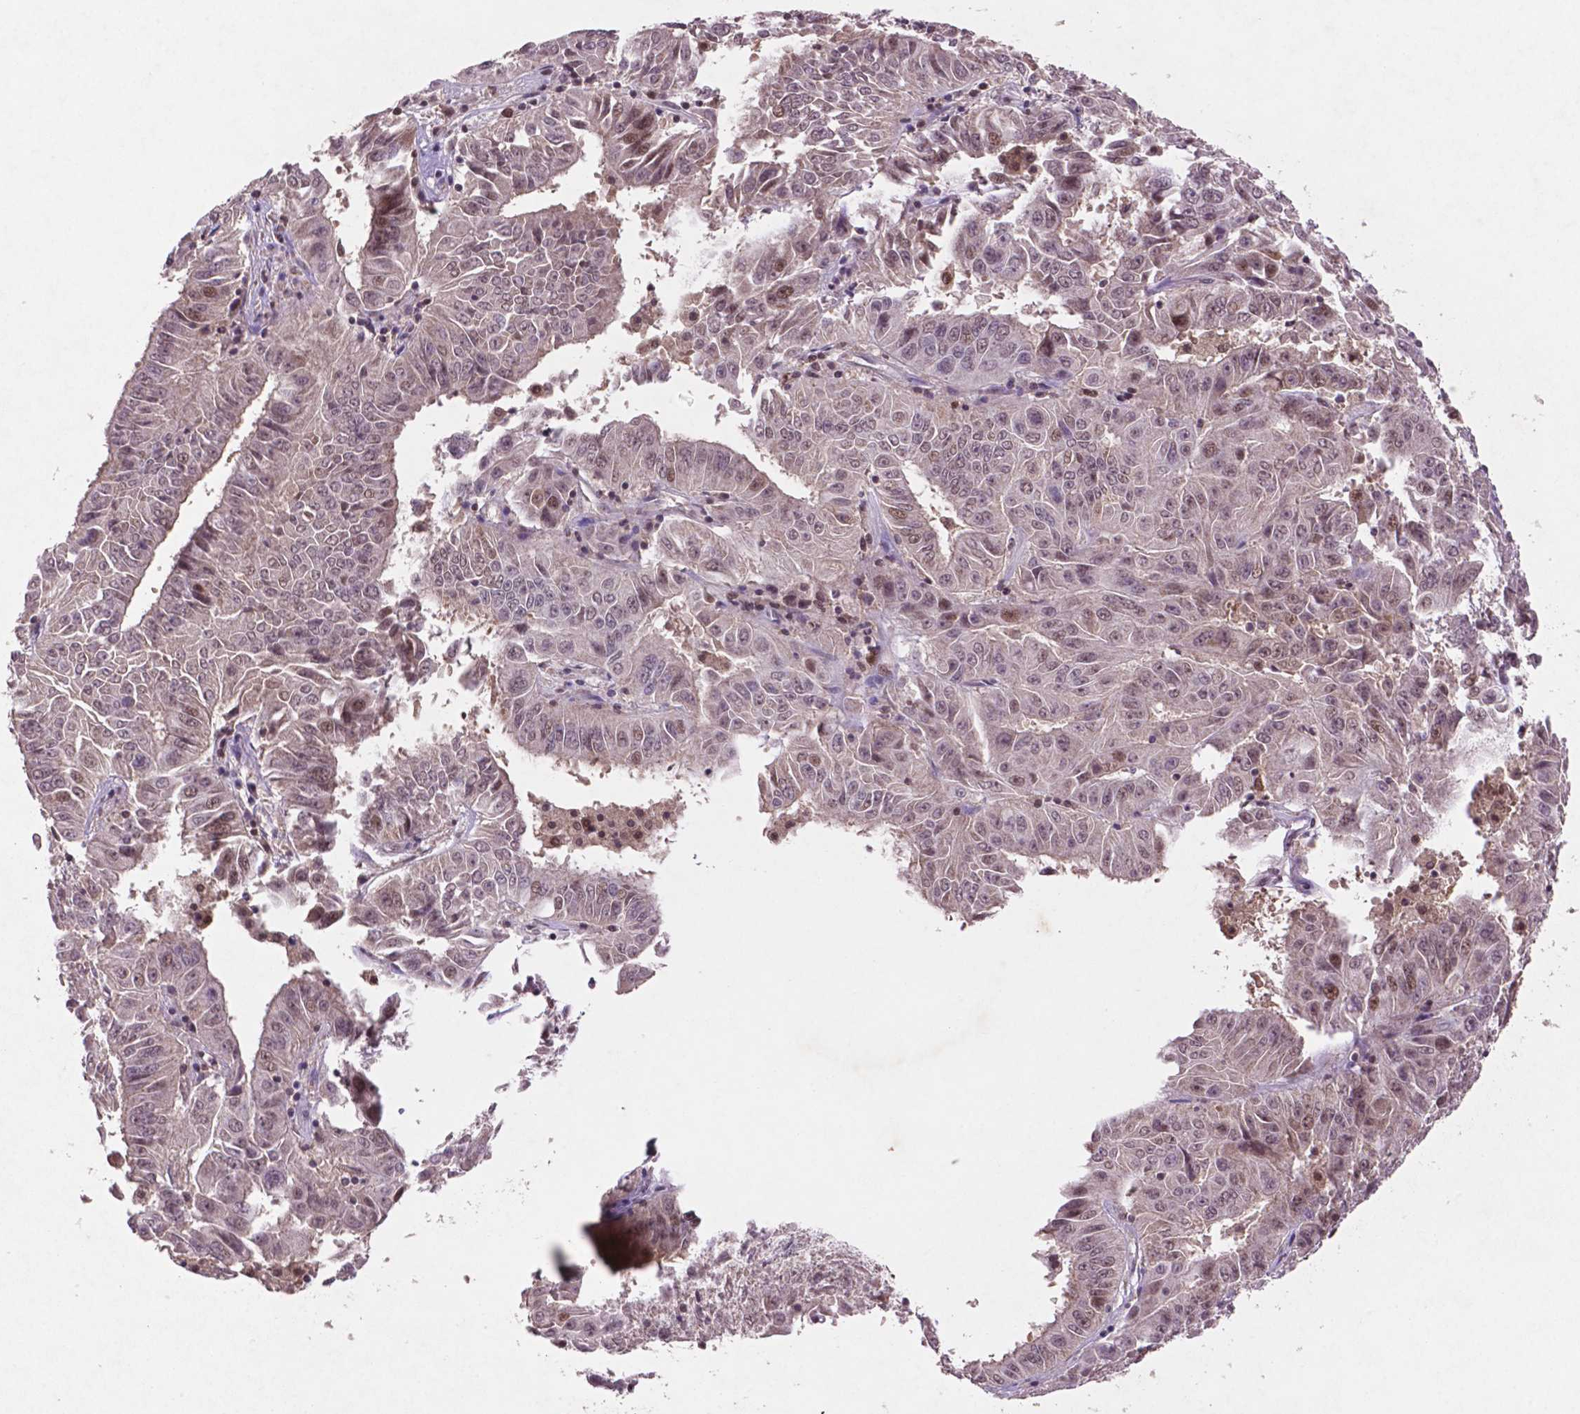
{"staining": {"intensity": "negative", "quantity": "none", "location": "none"}, "tissue": "pancreatic cancer", "cell_type": "Tumor cells", "image_type": "cancer", "snomed": [{"axis": "morphology", "description": "Adenocarcinoma, NOS"}, {"axis": "topography", "description": "Pancreas"}], "caption": "Micrograph shows no significant protein expression in tumor cells of pancreatic adenocarcinoma.", "gene": "GLRX", "patient": {"sex": "male", "age": 63}}